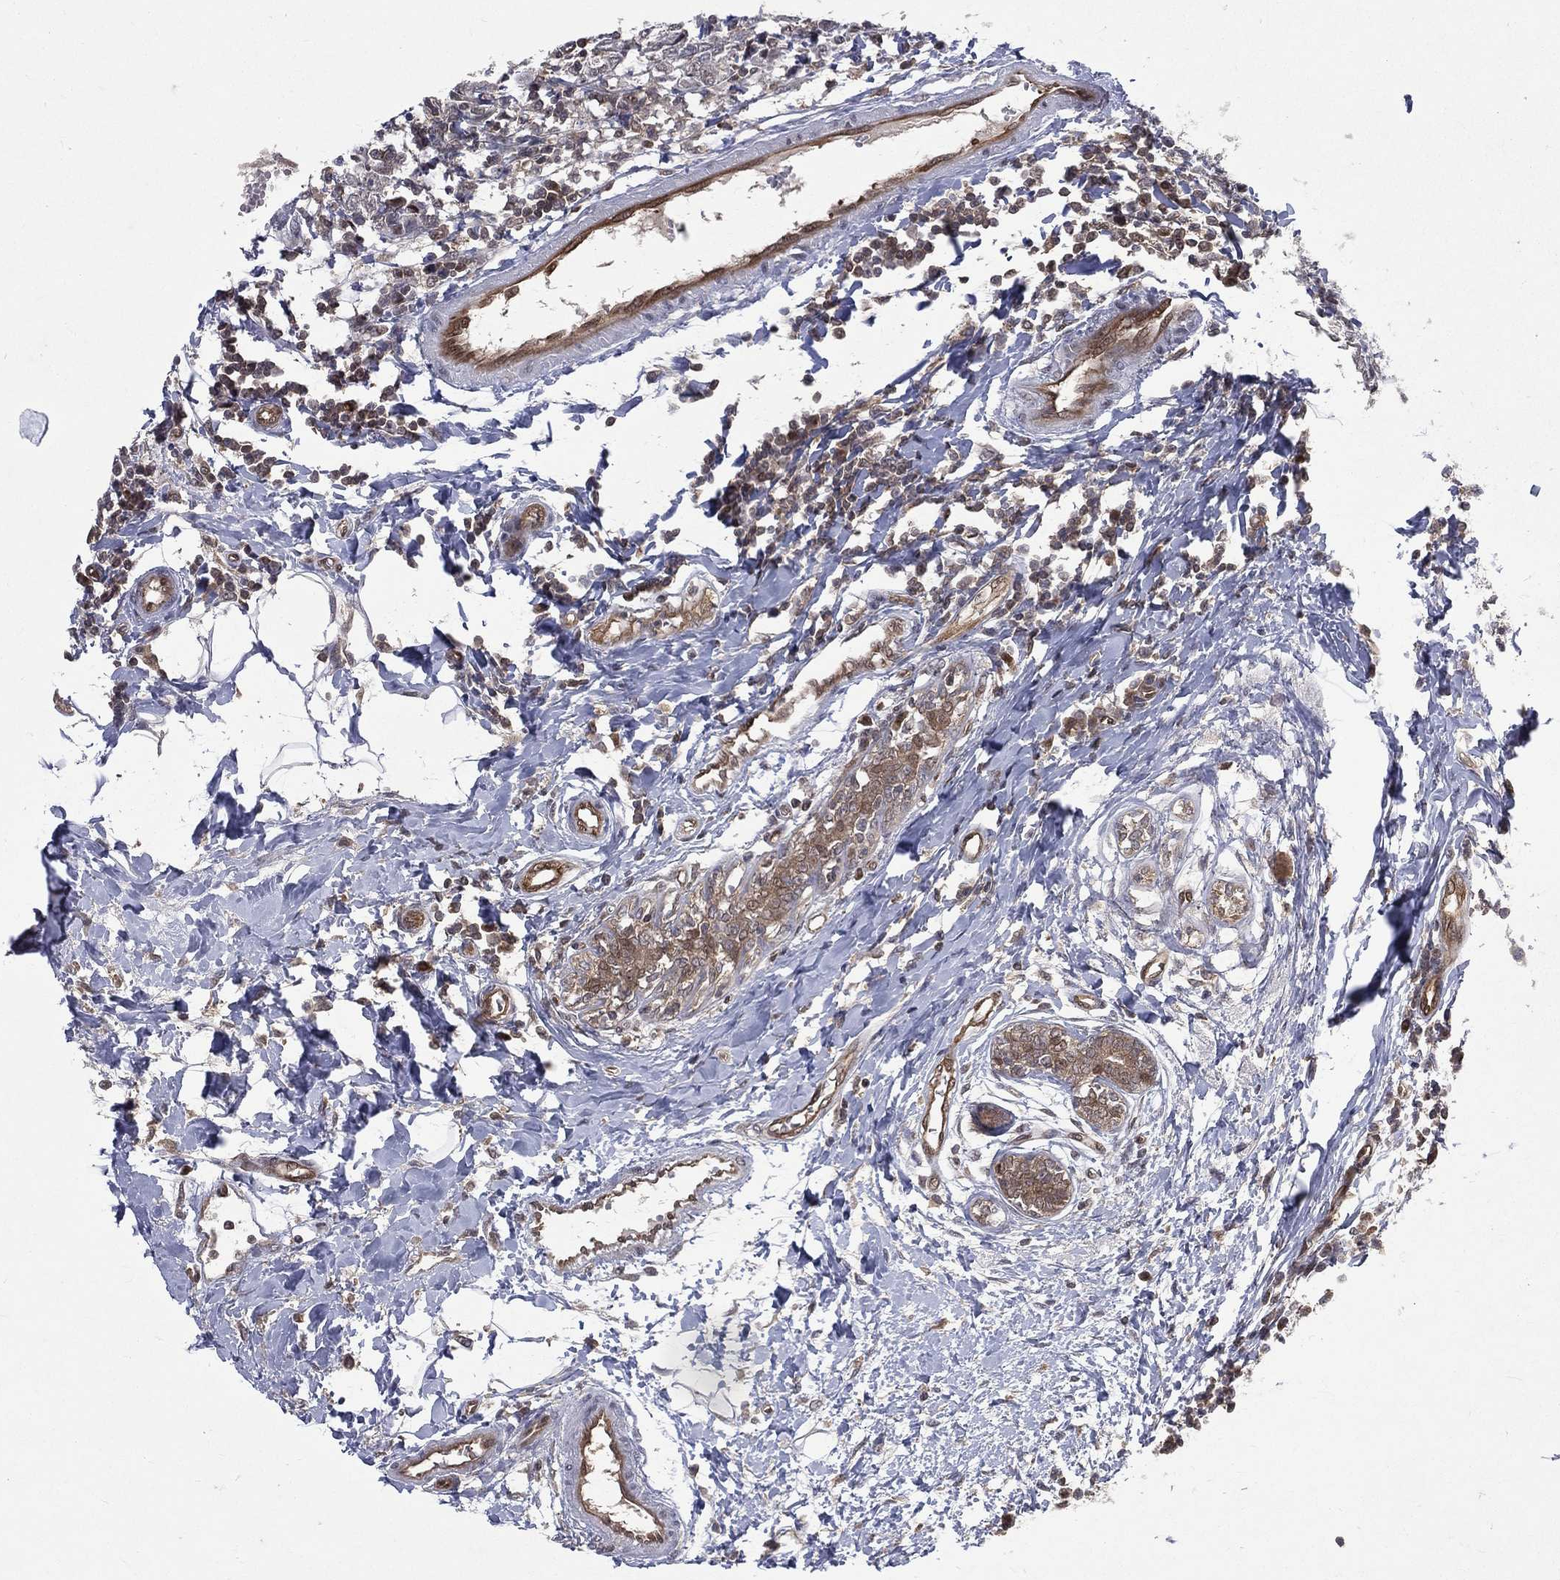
{"staining": {"intensity": "moderate", "quantity": "25%-75%", "location": "cytoplasmic/membranous"}, "tissue": "breast cancer", "cell_type": "Tumor cells", "image_type": "cancer", "snomed": [{"axis": "morphology", "description": "Duct carcinoma"}, {"axis": "topography", "description": "Breast"}], "caption": "Breast cancer (intraductal carcinoma) was stained to show a protein in brown. There is medium levels of moderate cytoplasmic/membranous positivity in about 25%-75% of tumor cells.", "gene": "GMPR2", "patient": {"sex": "female", "age": 30}}